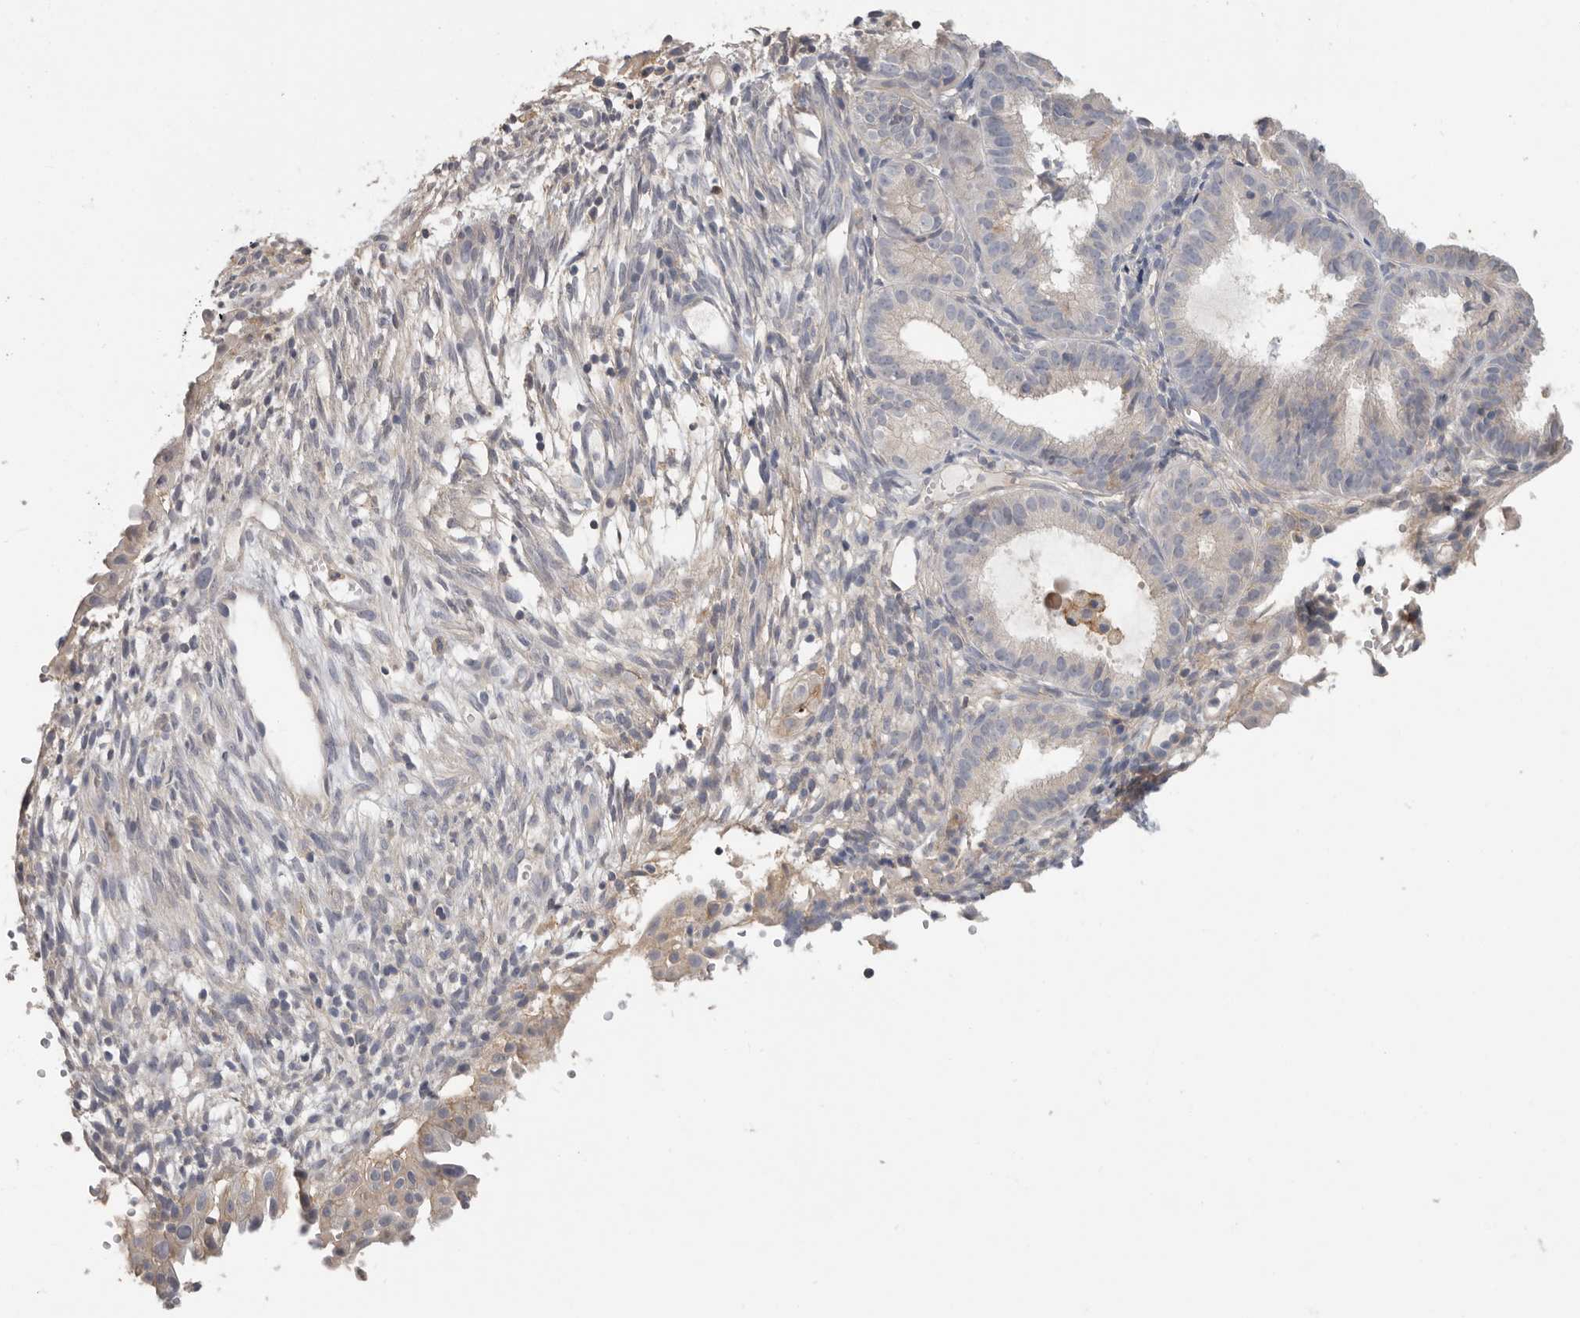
{"staining": {"intensity": "weak", "quantity": "<25%", "location": "cytoplasmic/membranous"}, "tissue": "endometrial cancer", "cell_type": "Tumor cells", "image_type": "cancer", "snomed": [{"axis": "morphology", "description": "Adenocarcinoma, NOS"}, {"axis": "topography", "description": "Endometrium"}], "caption": "Tumor cells show no significant expression in endometrial adenocarcinoma.", "gene": "WDTC1", "patient": {"sex": "female", "age": 51}}